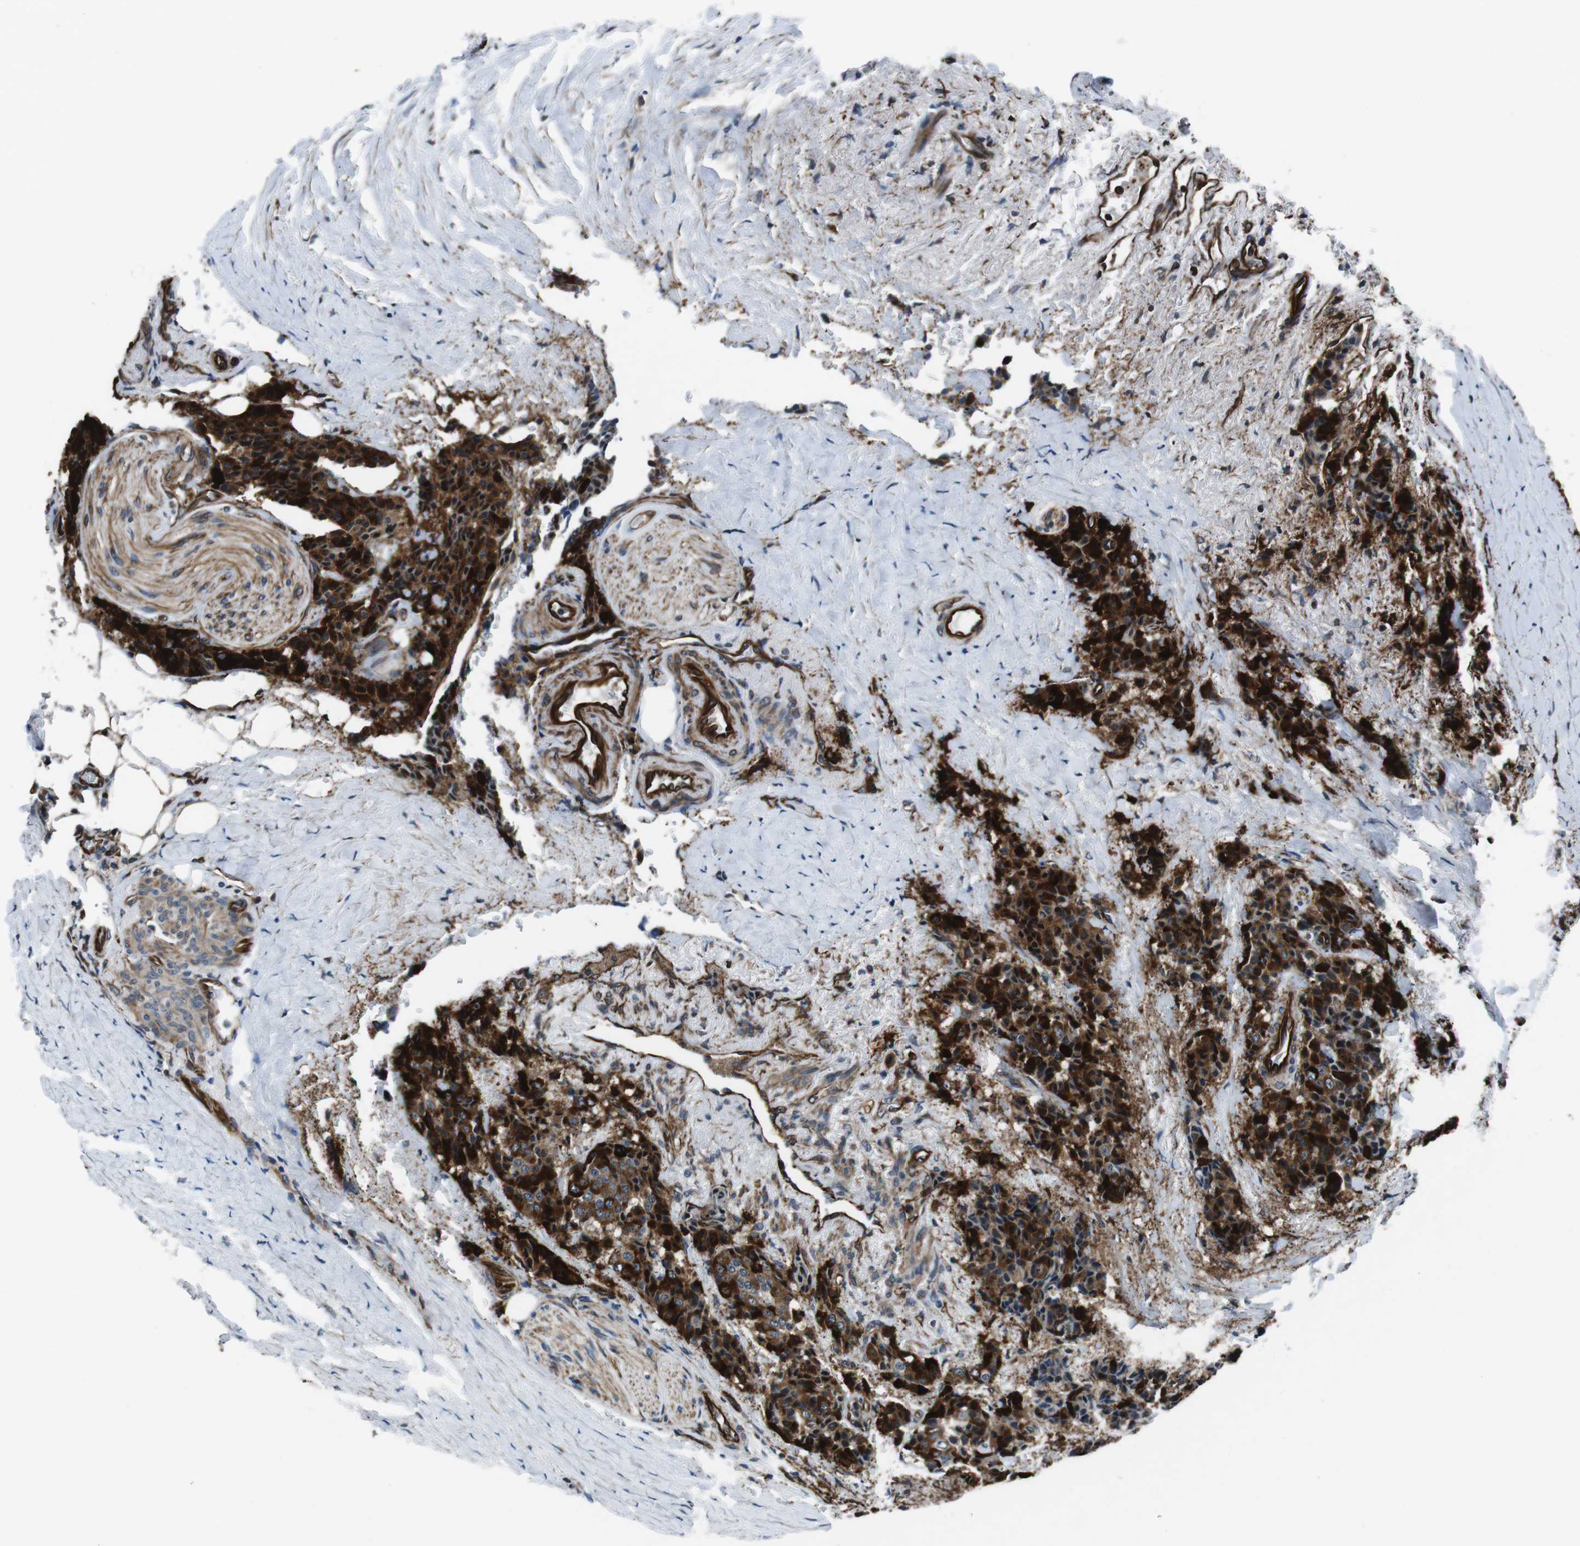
{"staining": {"intensity": "strong", "quantity": ">75%", "location": "cytoplasmic/membranous"}, "tissue": "carcinoid", "cell_type": "Tumor cells", "image_type": "cancer", "snomed": [{"axis": "morphology", "description": "Carcinoid, malignant, NOS"}, {"axis": "topography", "description": "Colon"}], "caption": "High-power microscopy captured an IHC histopathology image of carcinoid (malignant), revealing strong cytoplasmic/membranous expression in approximately >75% of tumor cells.", "gene": "LRRC49", "patient": {"sex": "female", "age": 61}}